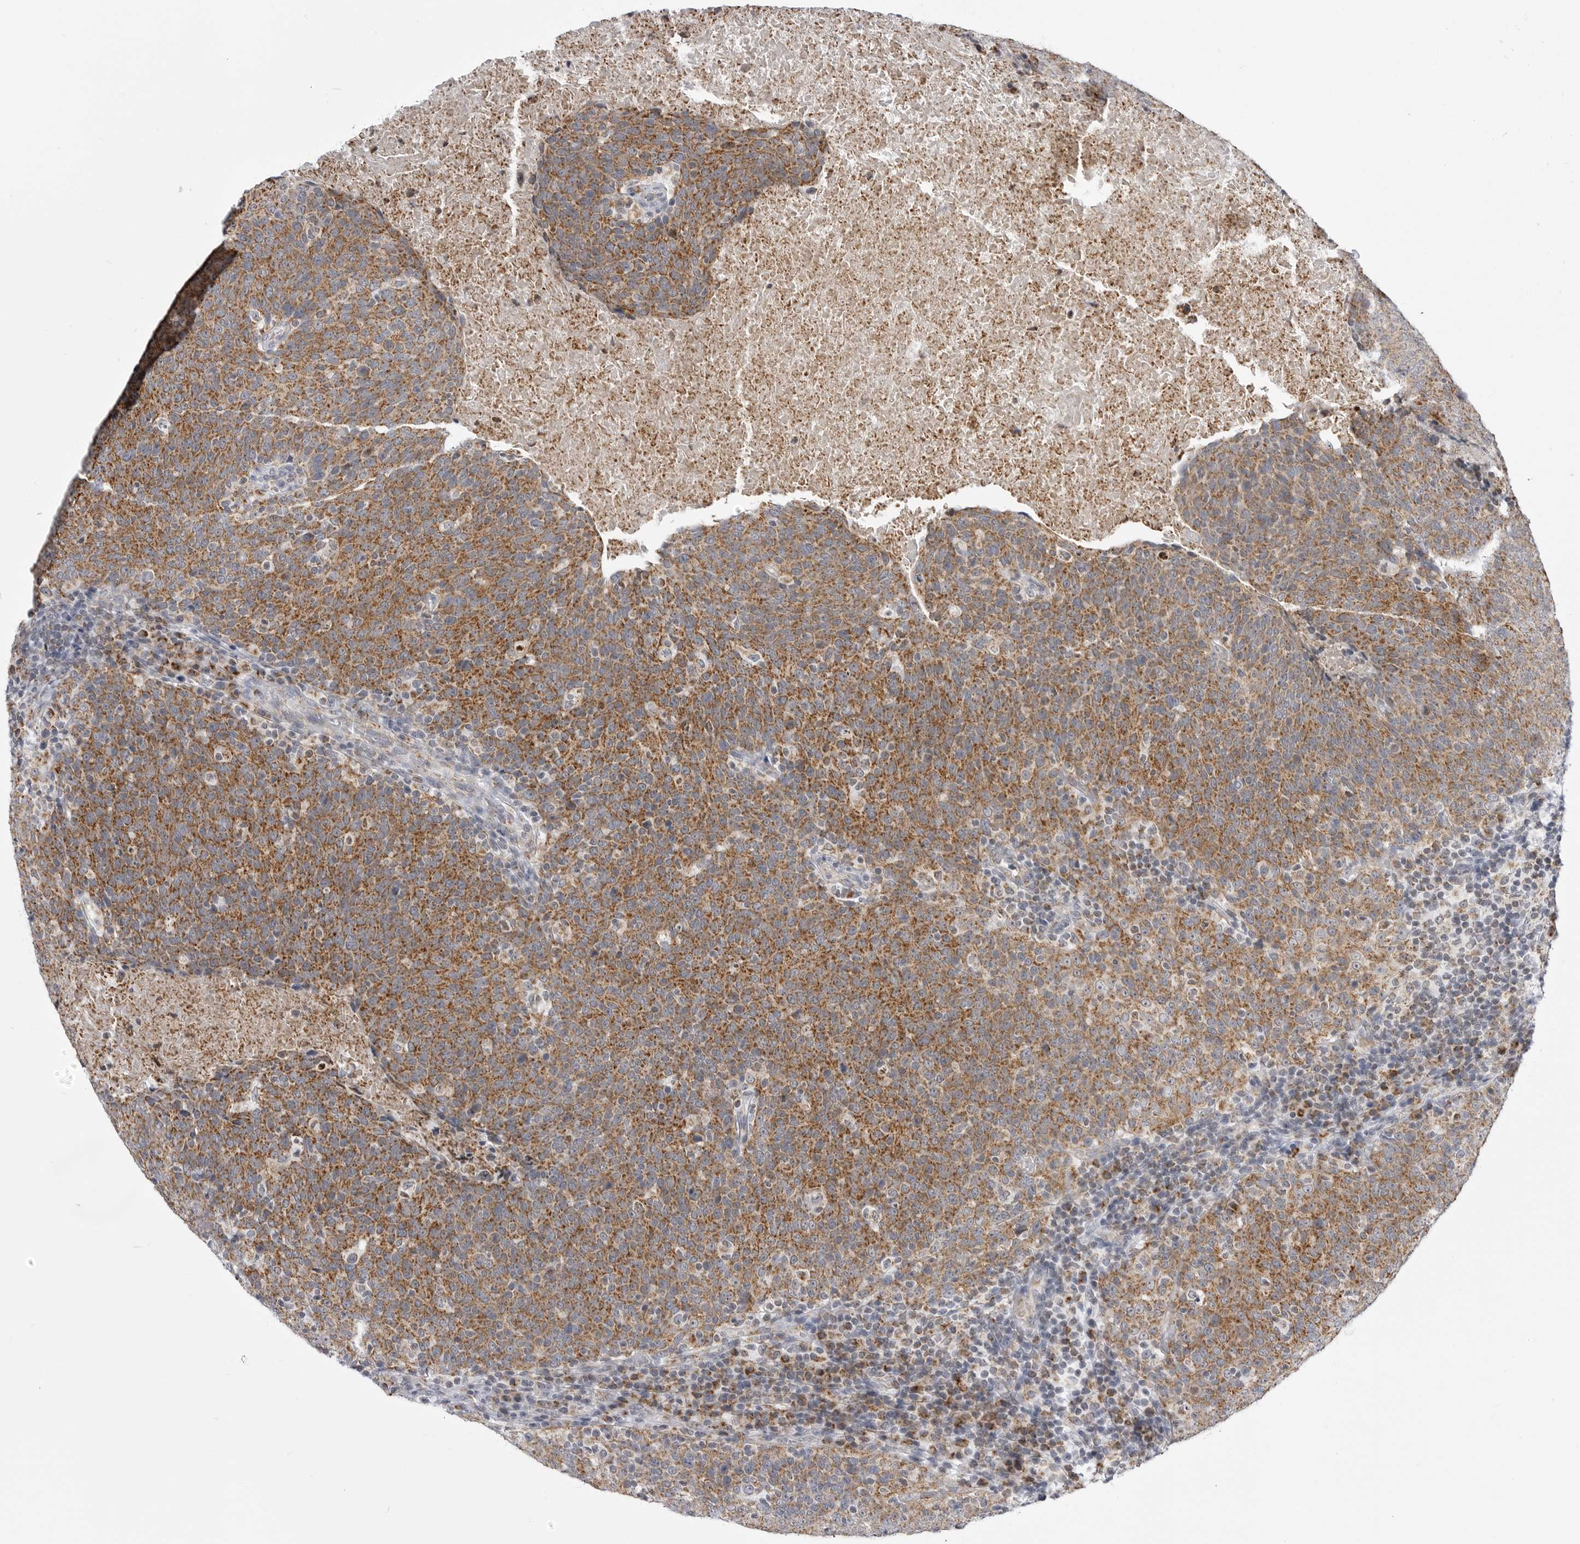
{"staining": {"intensity": "moderate", "quantity": ">75%", "location": "cytoplasmic/membranous"}, "tissue": "head and neck cancer", "cell_type": "Tumor cells", "image_type": "cancer", "snomed": [{"axis": "morphology", "description": "Squamous cell carcinoma, NOS"}, {"axis": "morphology", "description": "Squamous cell carcinoma, metastatic, NOS"}, {"axis": "topography", "description": "Lymph node"}, {"axis": "topography", "description": "Head-Neck"}], "caption": "DAB immunohistochemical staining of head and neck cancer (metastatic squamous cell carcinoma) shows moderate cytoplasmic/membranous protein positivity in approximately >75% of tumor cells.", "gene": "FH", "patient": {"sex": "male", "age": 62}}